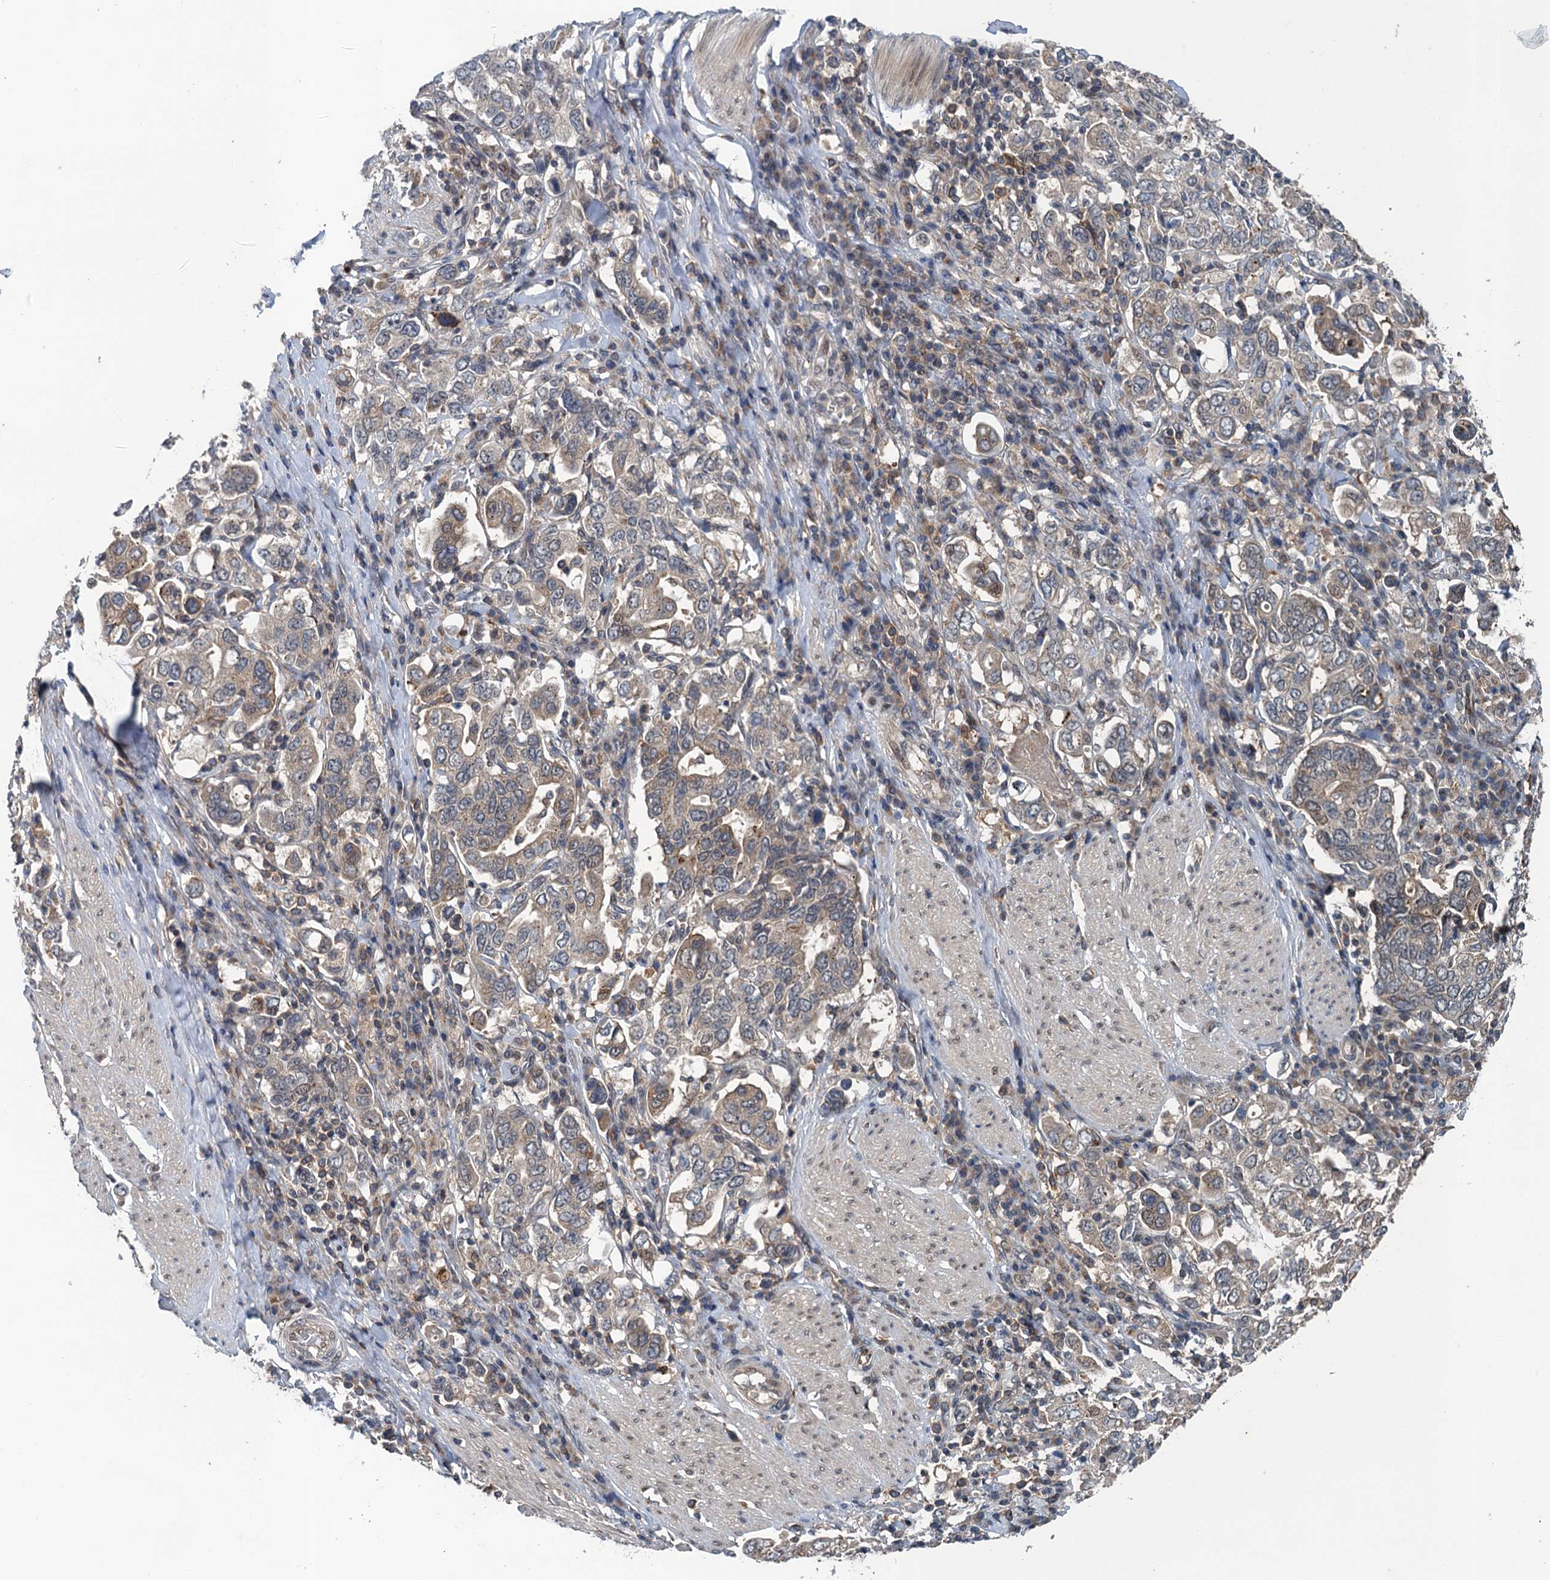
{"staining": {"intensity": "weak", "quantity": ">75%", "location": "cytoplasmic/membranous"}, "tissue": "stomach cancer", "cell_type": "Tumor cells", "image_type": "cancer", "snomed": [{"axis": "morphology", "description": "Adenocarcinoma, NOS"}, {"axis": "topography", "description": "Stomach, upper"}], "caption": "Weak cytoplasmic/membranous protein staining is identified in about >75% of tumor cells in stomach adenocarcinoma.", "gene": "RNF165", "patient": {"sex": "male", "age": 62}}